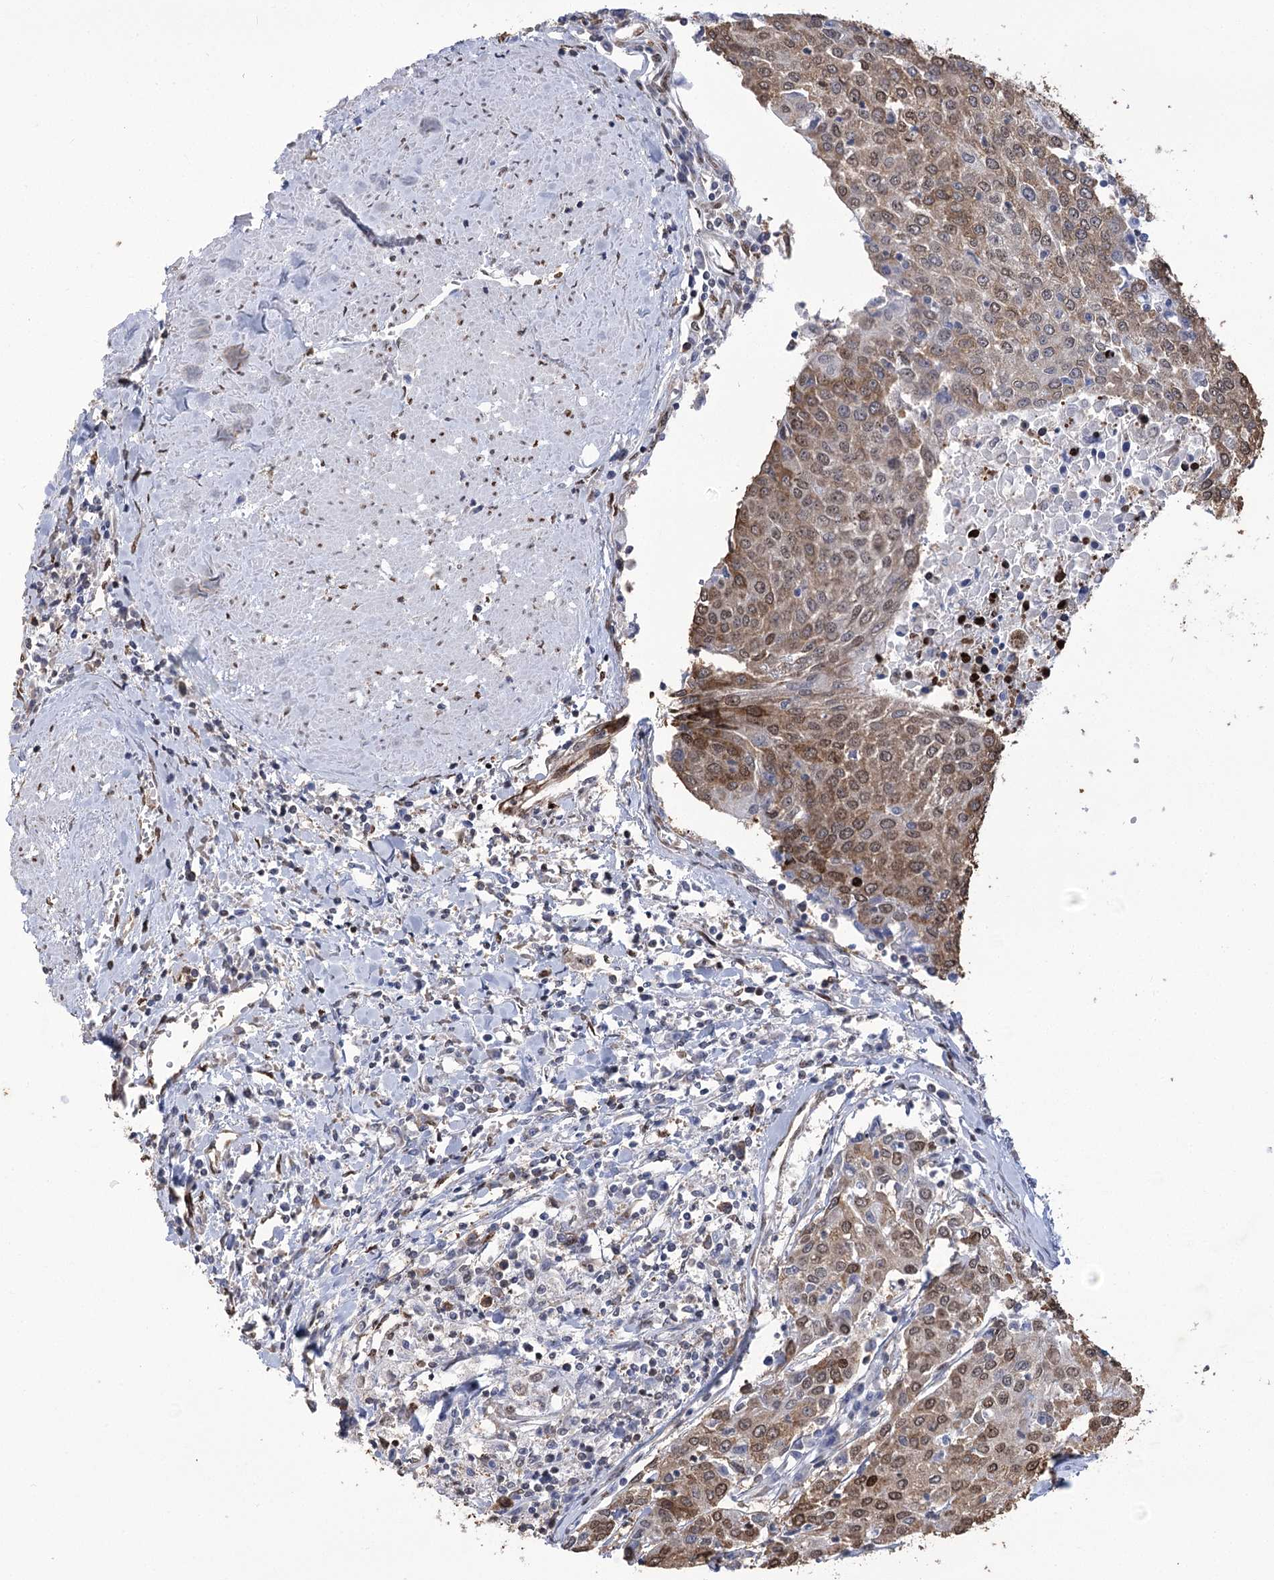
{"staining": {"intensity": "moderate", "quantity": ">75%", "location": "cytoplasmic/membranous,nuclear"}, "tissue": "urothelial cancer", "cell_type": "Tumor cells", "image_type": "cancer", "snomed": [{"axis": "morphology", "description": "Urothelial carcinoma, High grade"}, {"axis": "topography", "description": "Urinary bladder"}], "caption": "Moderate cytoplasmic/membranous and nuclear protein positivity is identified in about >75% of tumor cells in urothelial cancer.", "gene": "NFU1", "patient": {"sex": "female", "age": 85}}